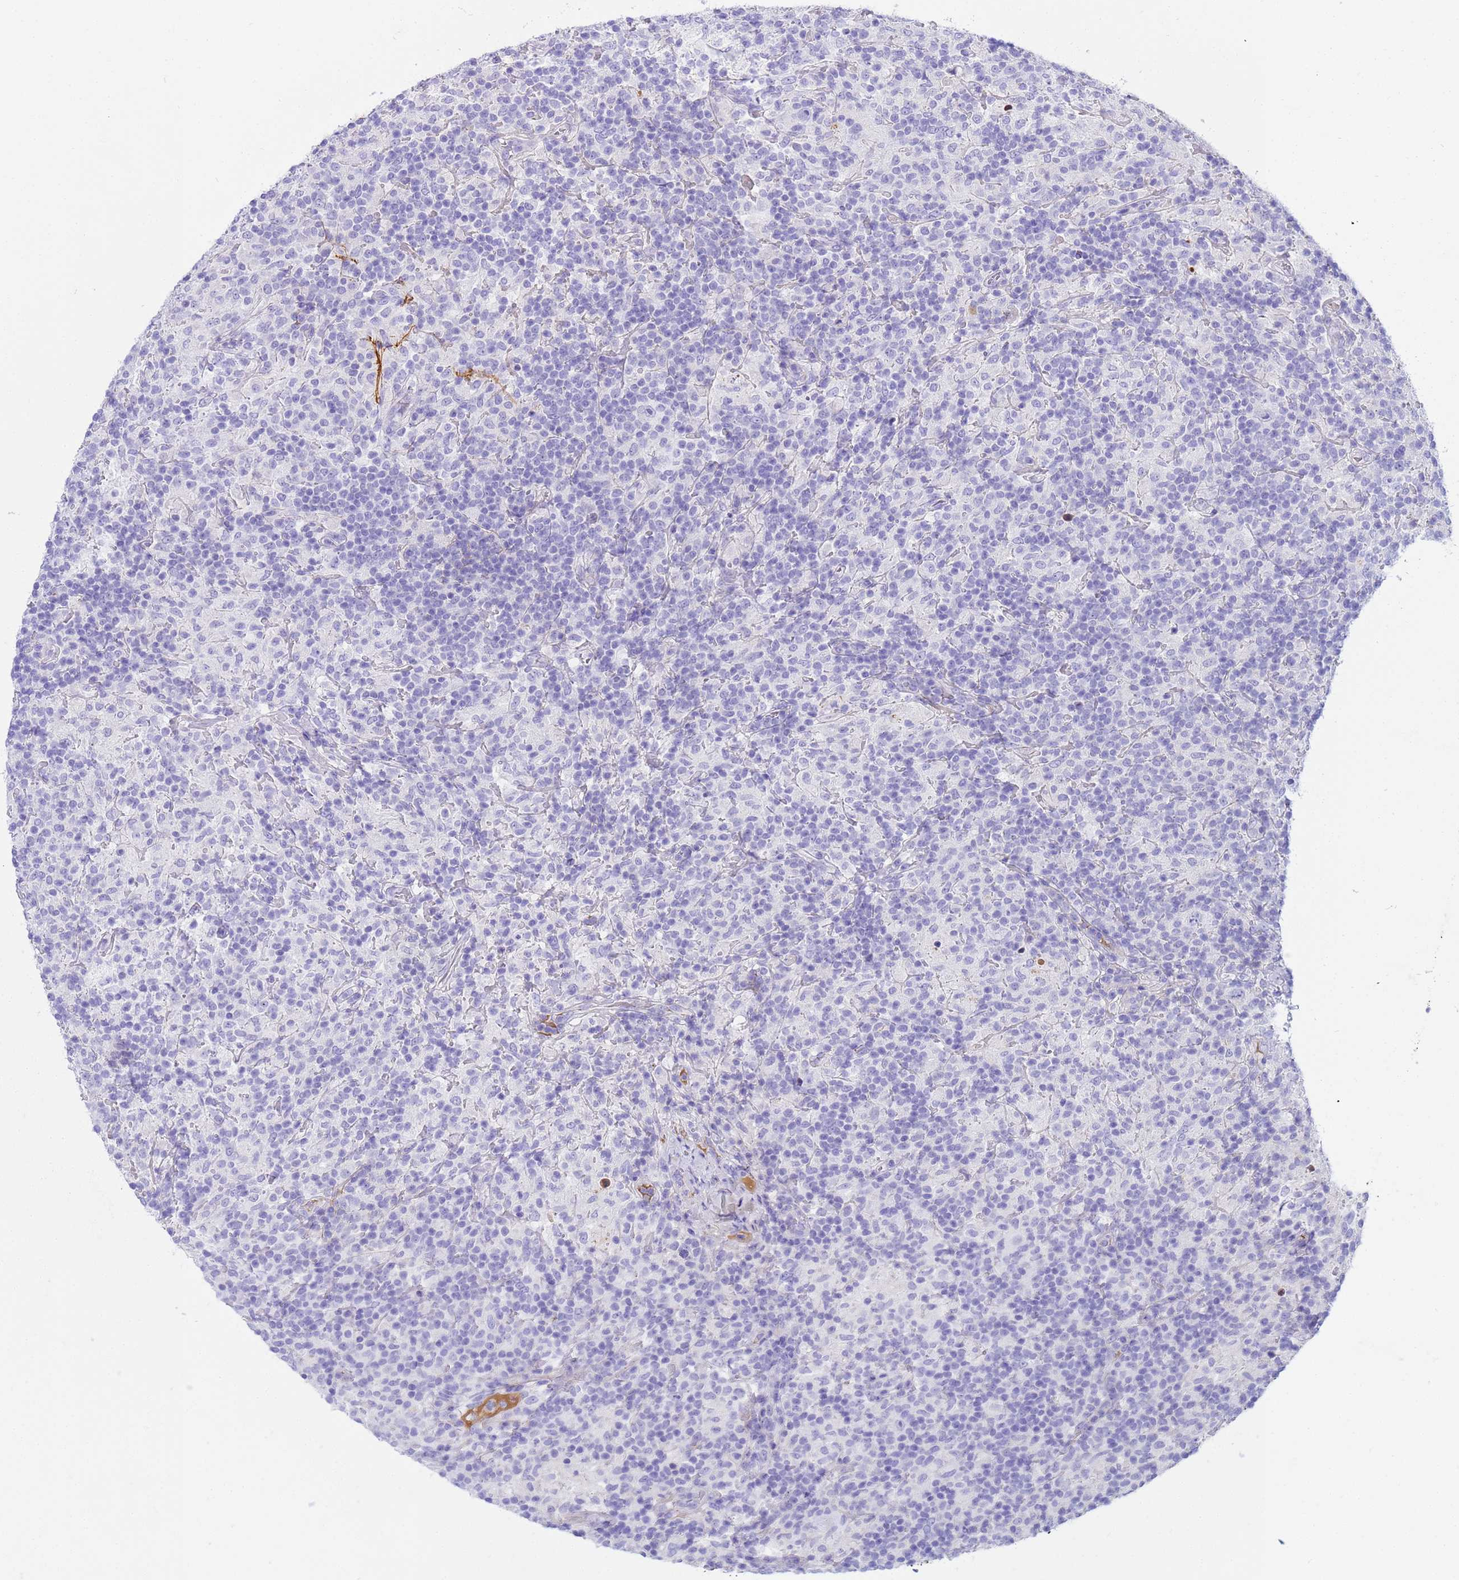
{"staining": {"intensity": "negative", "quantity": "none", "location": "none"}, "tissue": "lymphoma", "cell_type": "Tumor cells", "image_type": "cancer", "snomed": [{"axis": "morphology", "description": "Hodgkin's disease, NOS"}, {"axis": "topography", "description": "Lymph node"}], "caption": "Immunohistochemical staining of human lymphoma exhibits no significant expression in tumor cells.", "gene": "CFHR2", "patient": {"sex": "male", "age": 70}}